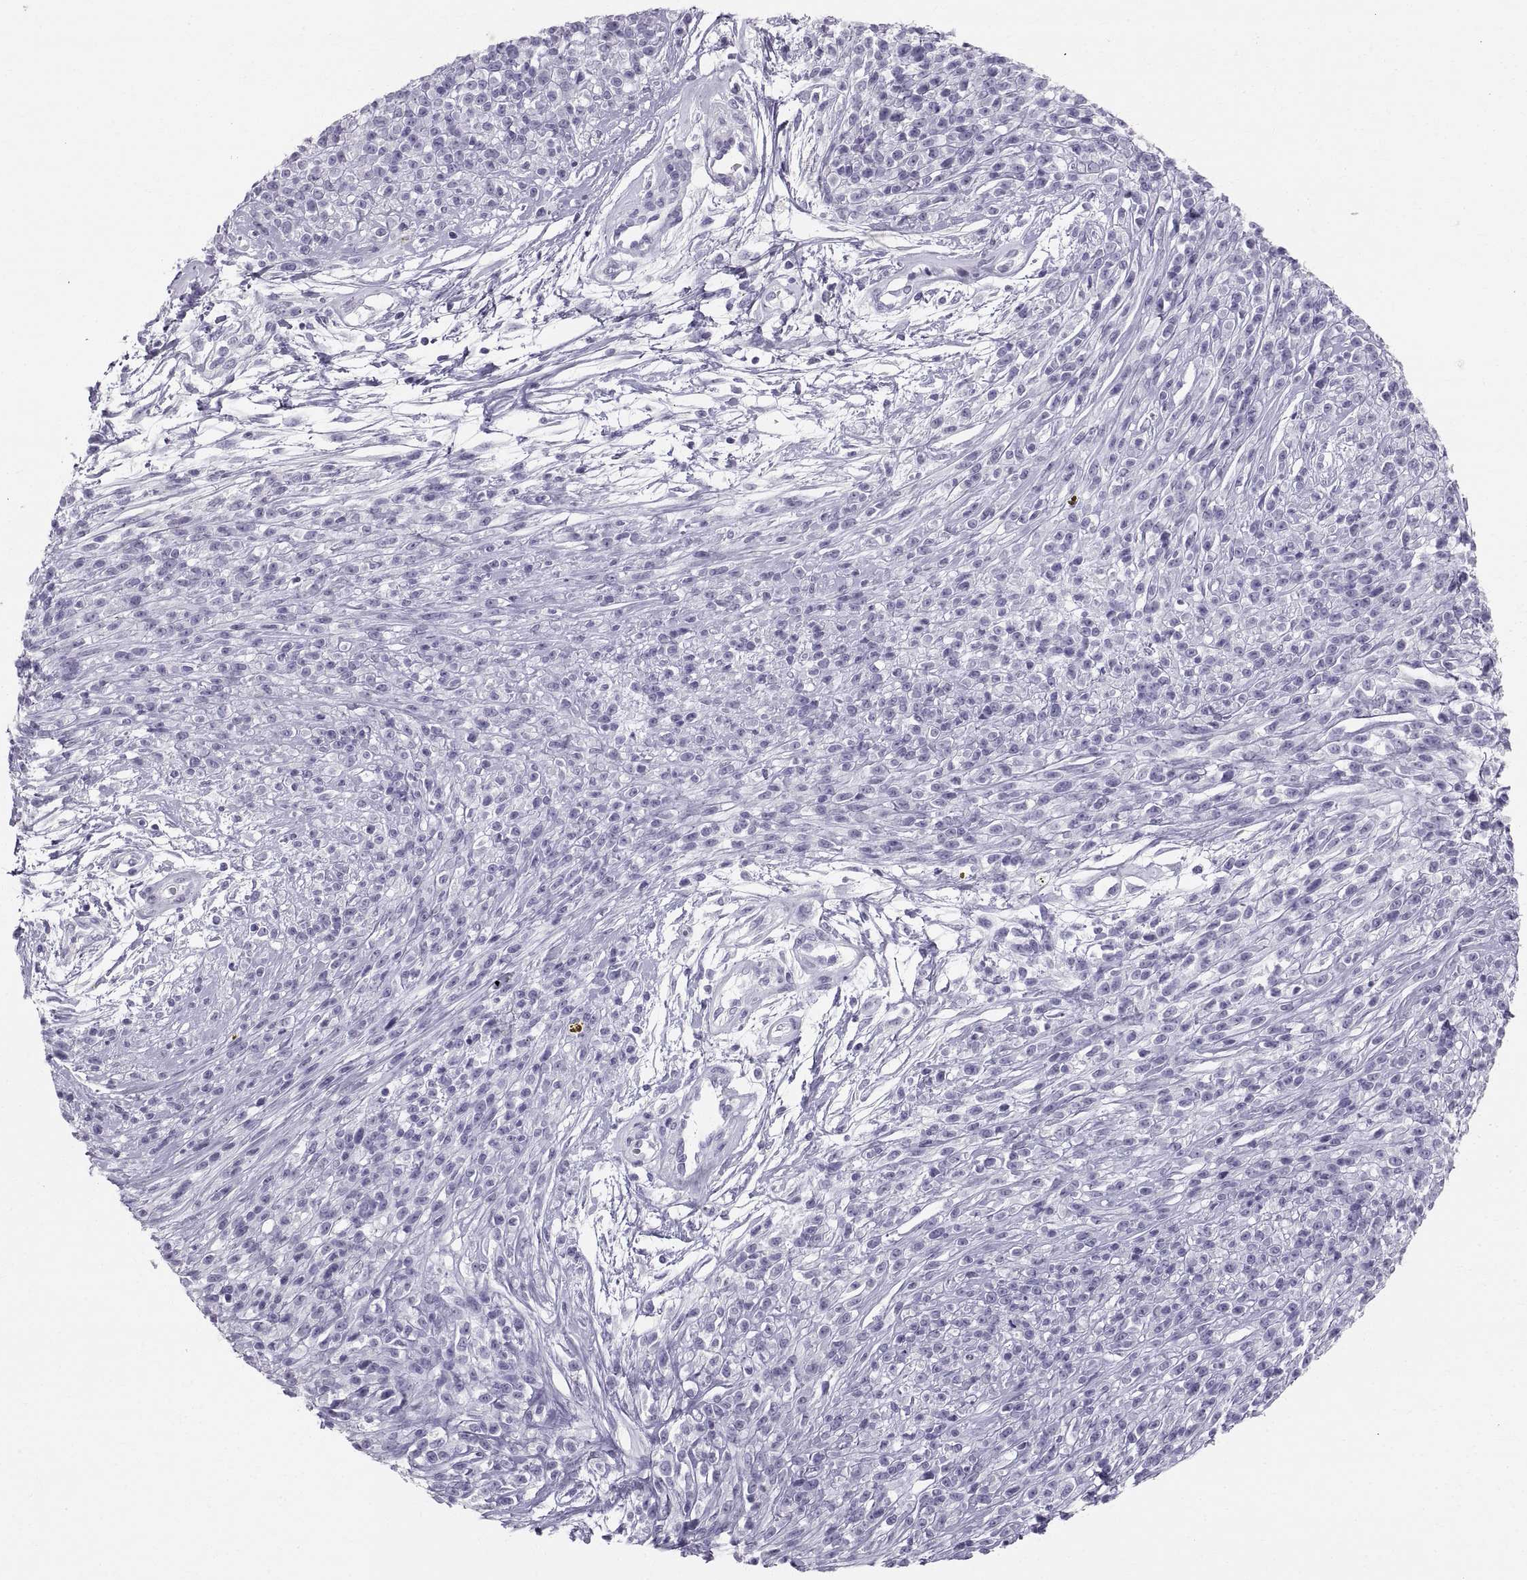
{"staining": {"intensity": "negative", "quantity": "none", "location": "none"}, "tissue": "melanoma", "cell_type": "Tumor cells", "image_type": "cancer", "snomed": [{"axis": "morphology", "description": "Malignant melanoma, NOS"}, {"axis": "topography", "description": "Skin"}, {"axis": "topography", "description": "Skin of trunk"}], "caption": "Protein analysis of malignant melanoma displays no significant expression in tumor cells.", "gene": "SLC22A6", "patient": {"sex": "male", "age": 74}}